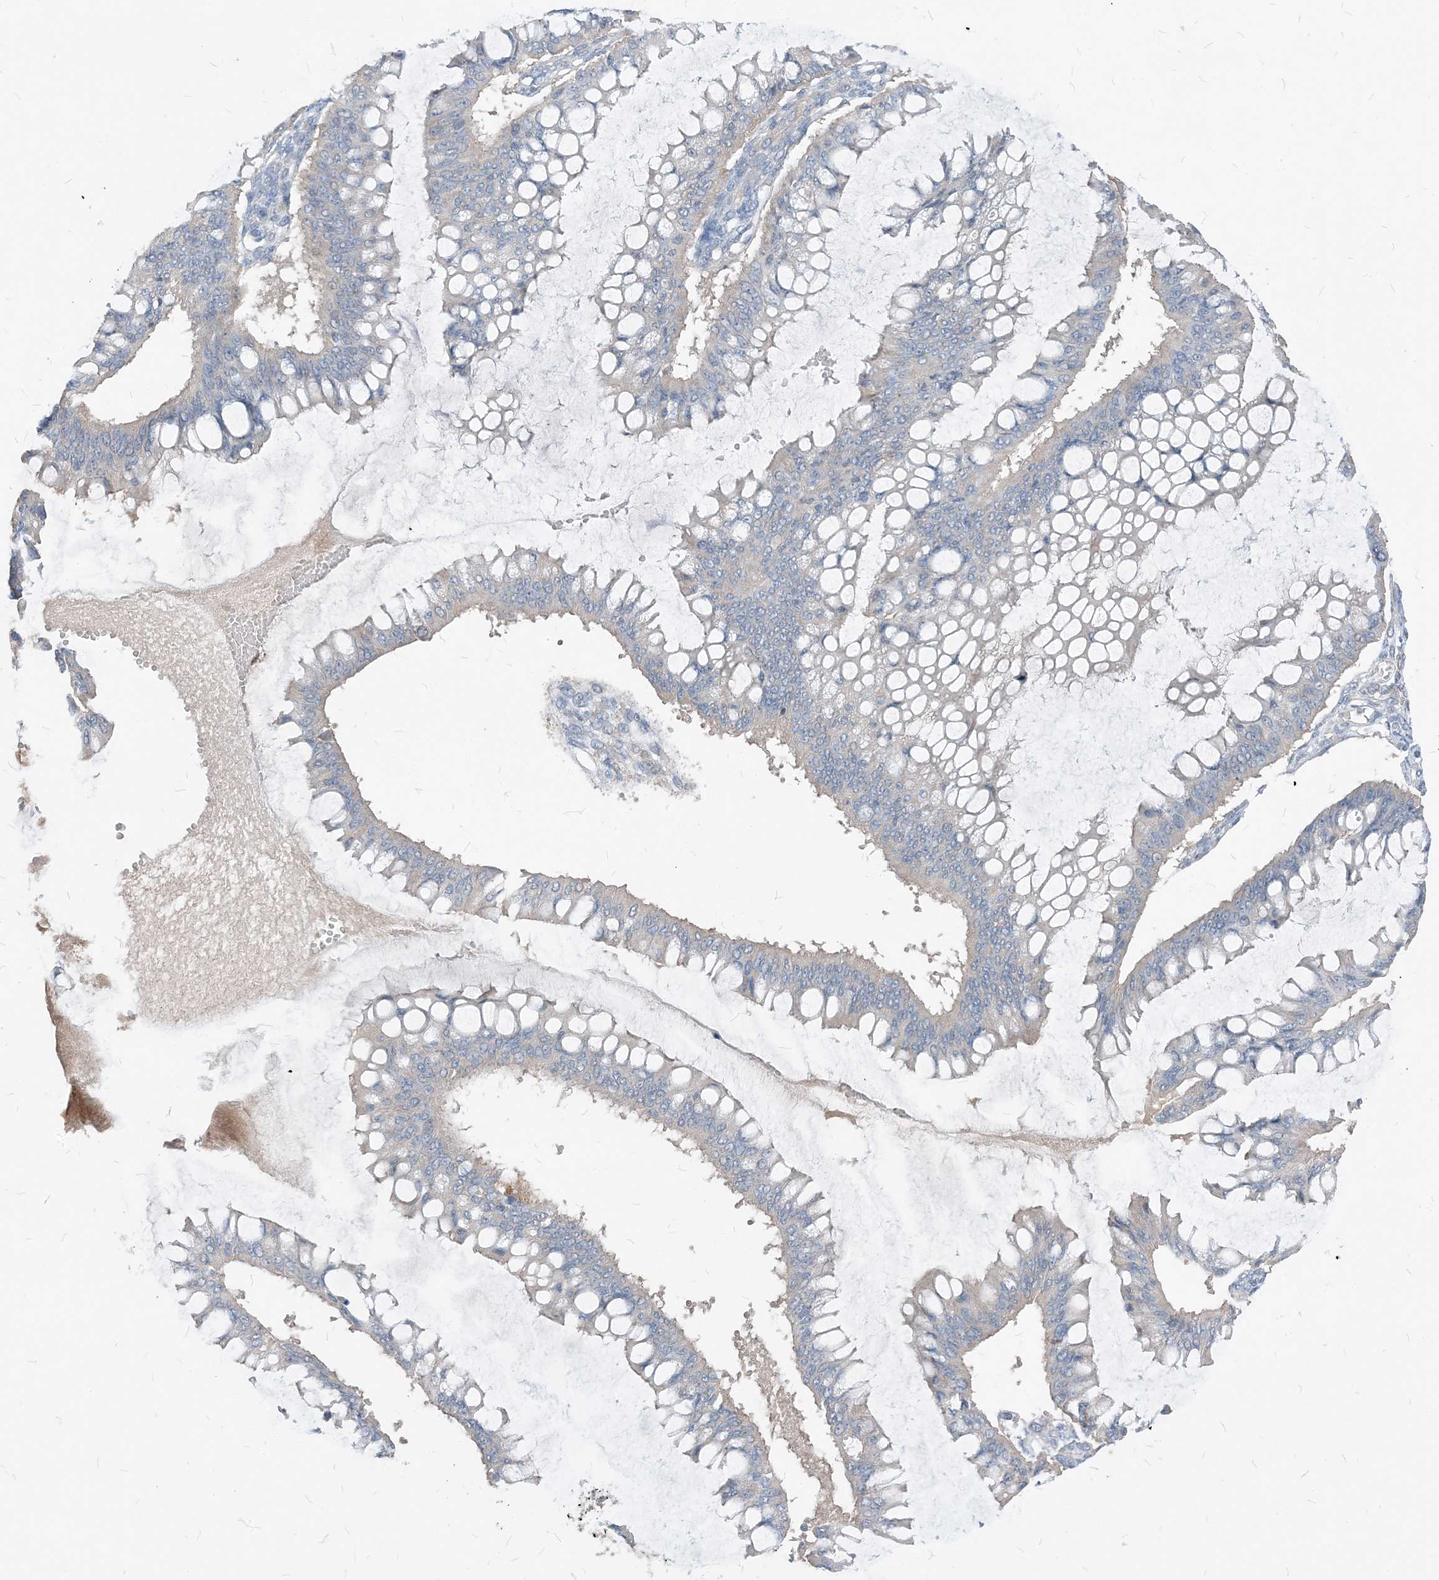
{"staining": {"intensity": "negative", "quantity": "none", "location": "none"}, "tissue": "ovarian cancer", "cell_type": "Tumor cells", "image_type": "cancer", "snomed": [{"axis": "morphology", "description": "Cystadenocarcinoma, mucinous, NOS"}, {"axis": "topography", "description": "Ovary"}], "caption": "Immunohistochemistry (IHC) photomicrograph of neoplastic tissue: human mucinous cystadenocarcinoma (ovarian) stained with DAB (3,3'-diaminobenzidine) shows no significant protein staining in tumor cells.", "gene": "NCOA7", "patient": {"sex": "female", "age": 73}}